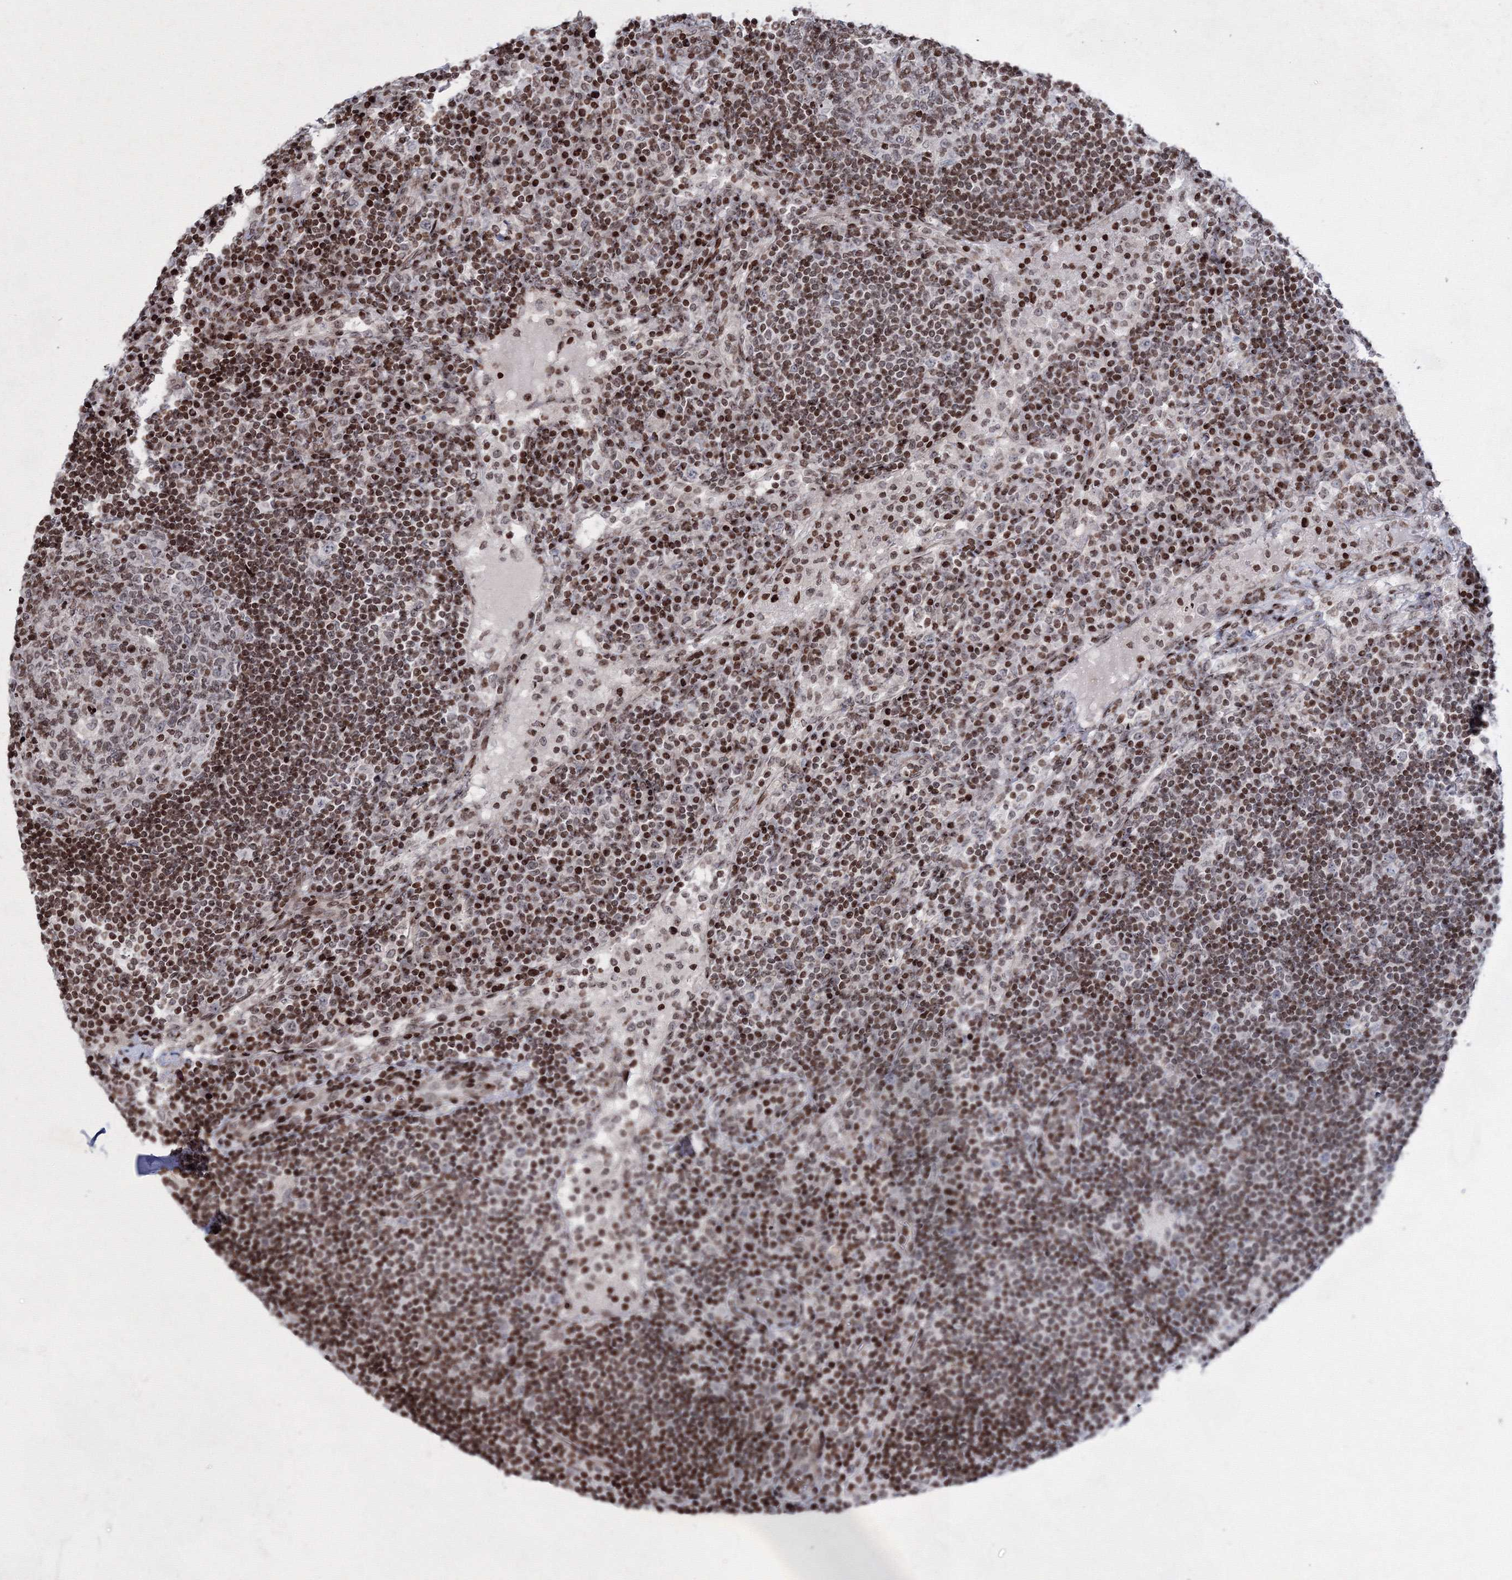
{"staining": {"intensity": "moderate", "quantity": ">75%", "location": "nuclear"}, "tissue": "lymph node", "cell_type": "Germinal center cells", "image_type": "normal", "snomed": [{"axis": "morphology", "description": "Normal tissue, NOS"}, {"axis": "topography", "description": "Lymph node"}], "caption": "Immunohistochemistry of unremarkable human lymph node demonstrates medium levels of moderate nuclear staining in about >75% of germinal center cells.", "gene": "SMIM29", "patient": {"sex": "female", "age": 53}}